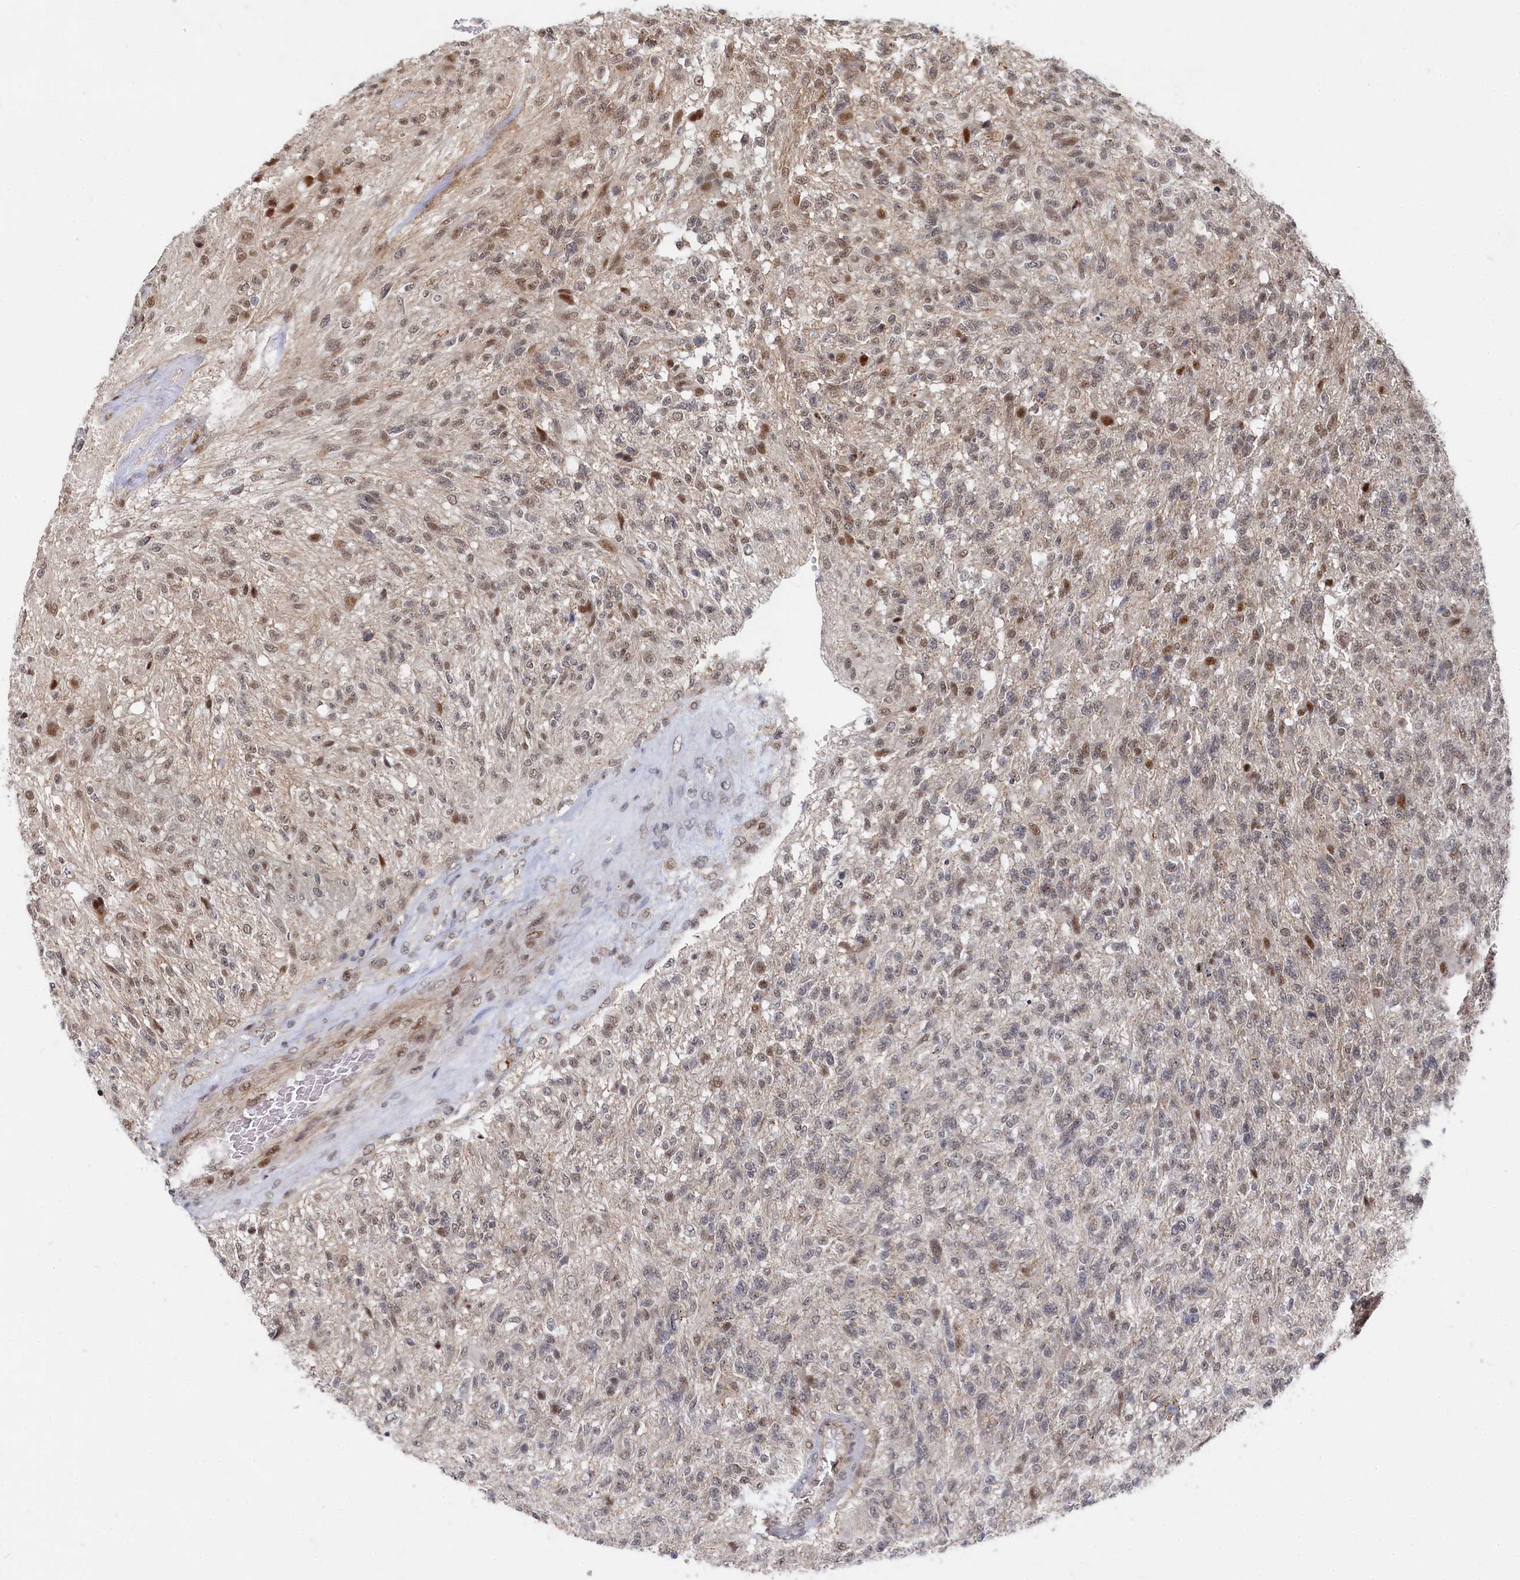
{"staining": {"intensity": "moderate", "quantity": "<25%", "location": "nuclear"}, "tissue": "glioma", "cell_type": "Tumor cells", "image_type": "cancer", "snomed": [{"axis": "morphology", "description": "Glioma, malignant, High grade"}, {"axis": "topography", "description": "Brain"}], "caption": "Immunohistochemistry (IHC) micrograph of neoplastic tissue: high-grade glioma (malignant) stained using IHC shows low levels of moderate protein expression localized specifically in the nuclear of tumor cells, appearing as a nuclear brown color.", "gene": "BUB3", "patient": {"sex": "male", "age": 56}}